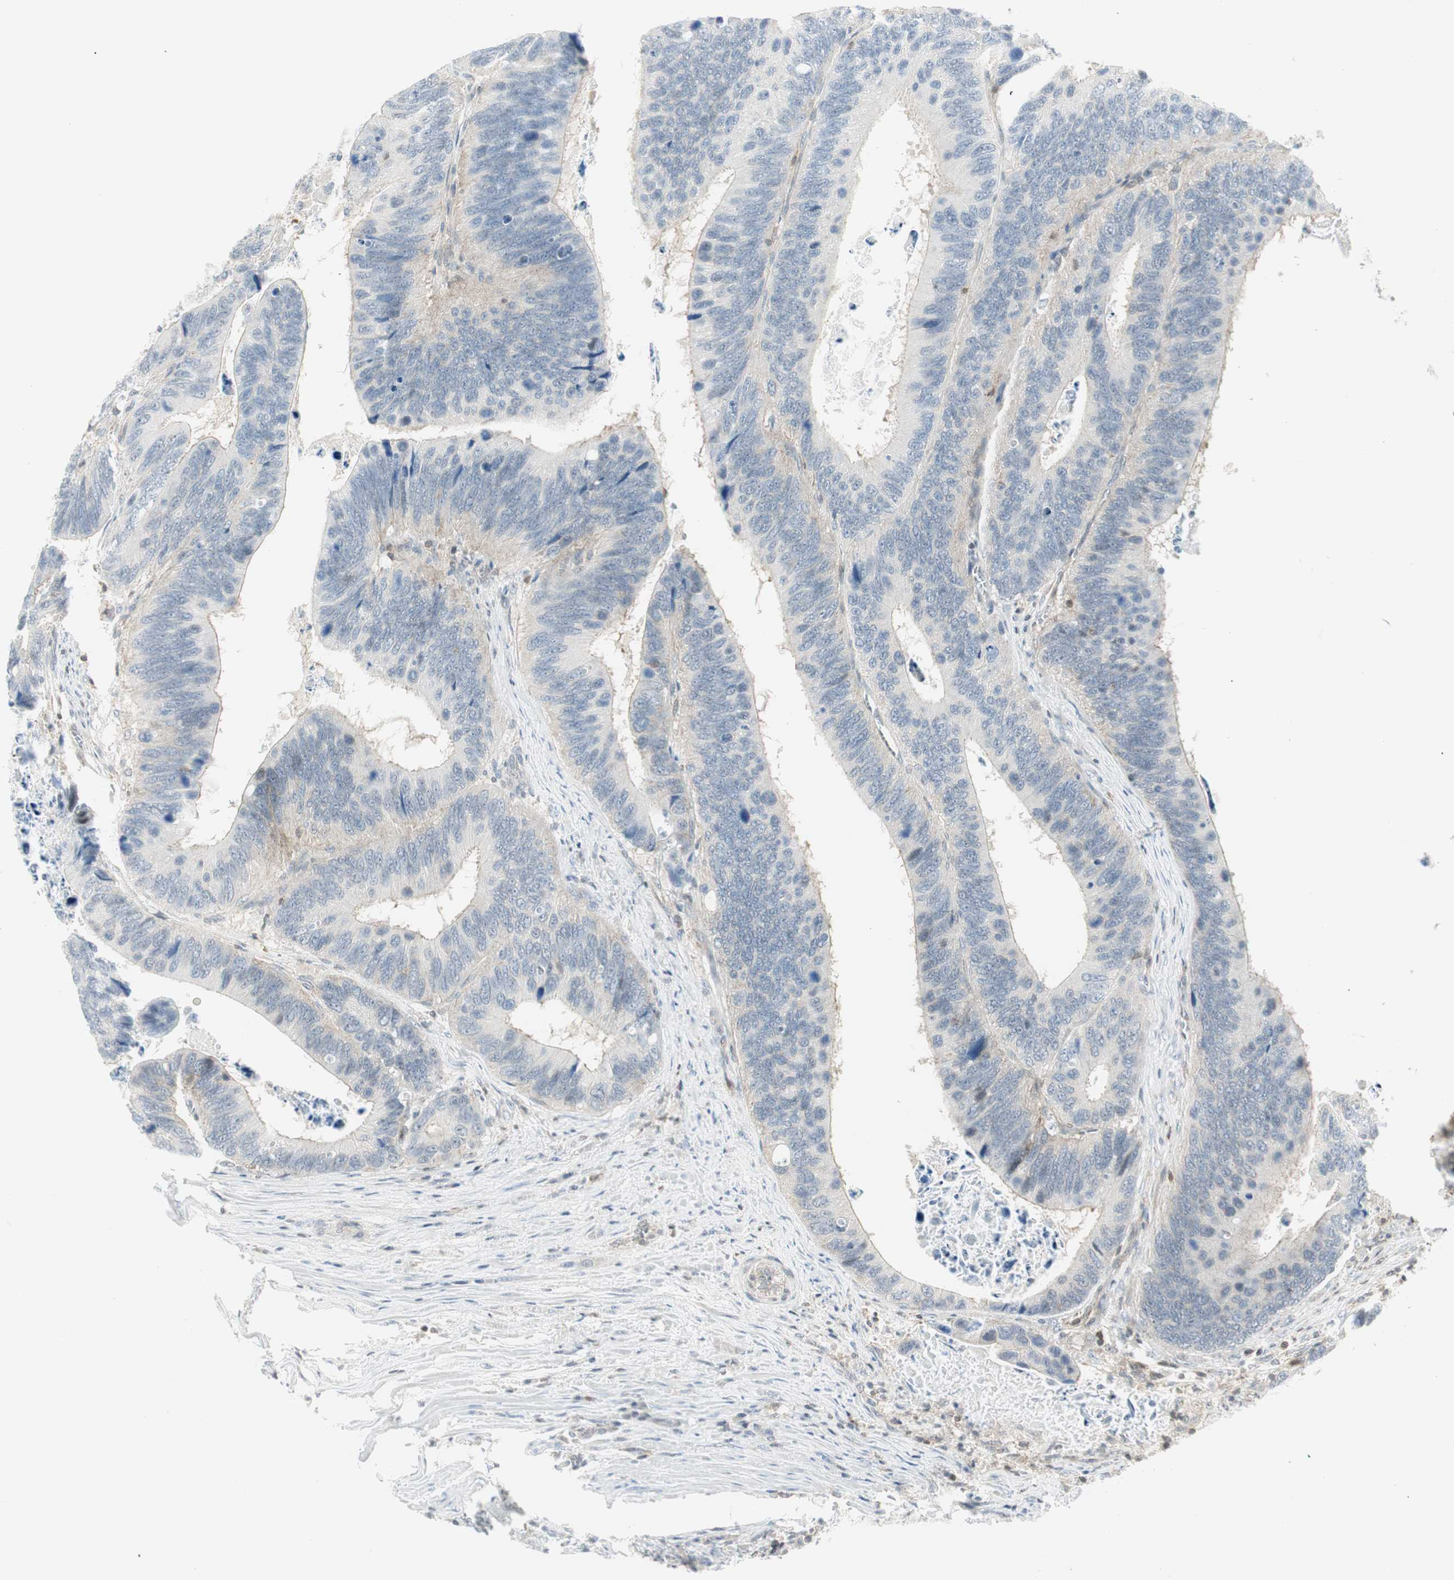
{"staining": {"intensity": "negative", "quantity": "none", "location": "none"}, "tissue": "colorectal cancer", "cell_type": "Tumor cells", "image_type": "cancer", "snomed": [{"axis": "morphology", "description": "Adenocarcinoma, NOS"}, {"axis": "topography", "description": "Colon"}], "caption": "A high-resolution photomicrograph shows immunohistochemistry staining of colorectal cancer, which exhibits no significant positivity in tumor cells. Nuclei are stained in blue.", "gene": "PPP1CA", "patient": {"sex": "male", "age": 72}}